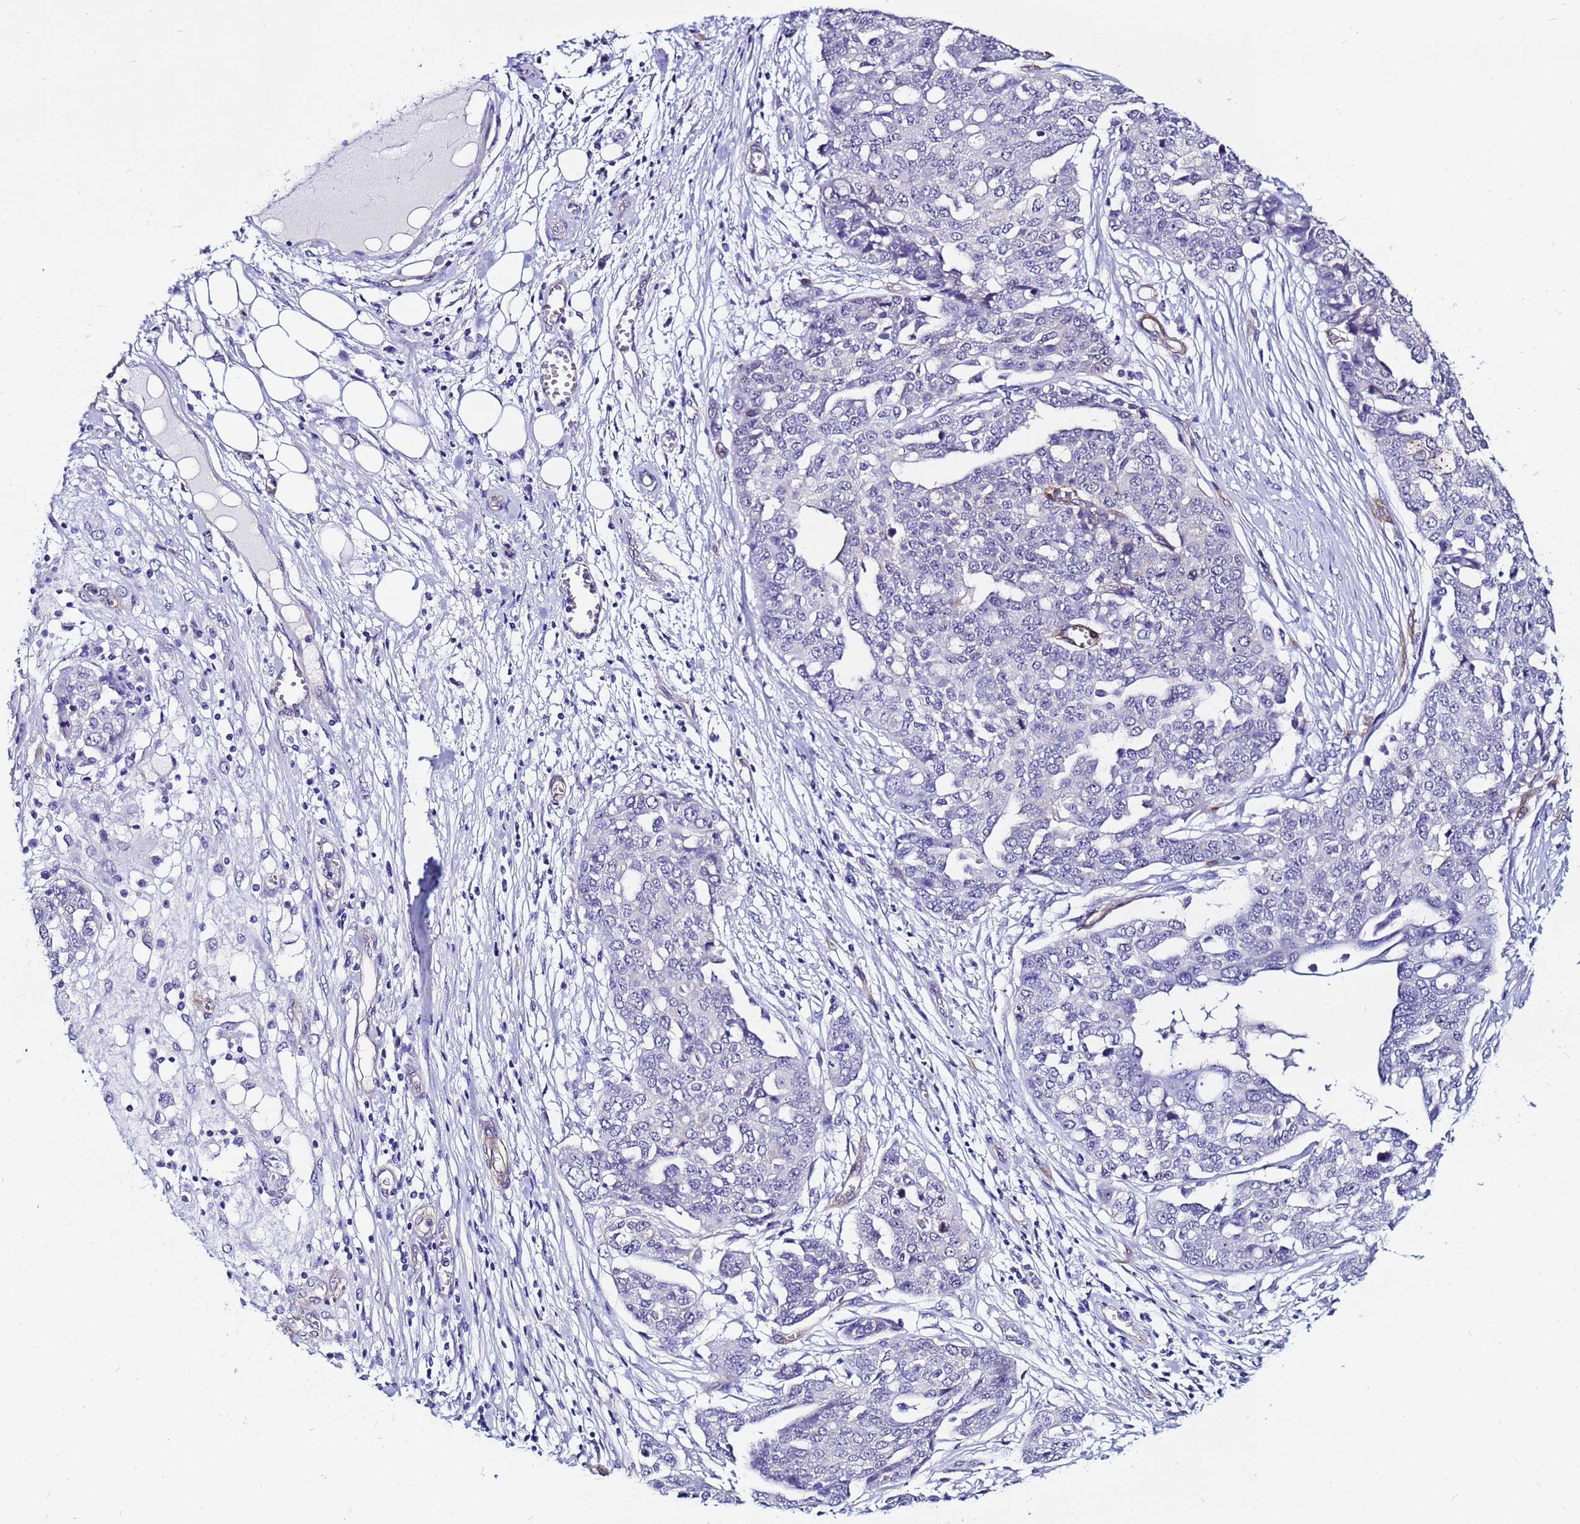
{"staining": {"intensity": "negative", "quantity": "none", "location": "none"}, "tissue": "ovarian cancer", "cell_type": "Tumor cells", "image_type": "cancer", "snomed": [{"axis": "morphology", "description": "Cystadenocarcinoma, serous, NOS"}, {"axis": "topography", "description": "Soft tissue"}, {"axis": "topography", "description": "Ovary"}], "caption": "Tumor cells are negative for brown protein staining in serous cystadenocarcinoma (ovarian). (Brightfield microscopy of DAB (3,3'-diaminobenzidine) IHC at high magnification).", "gene": "DEFB104A", "patient": {"sex": "female", "age": 57}}